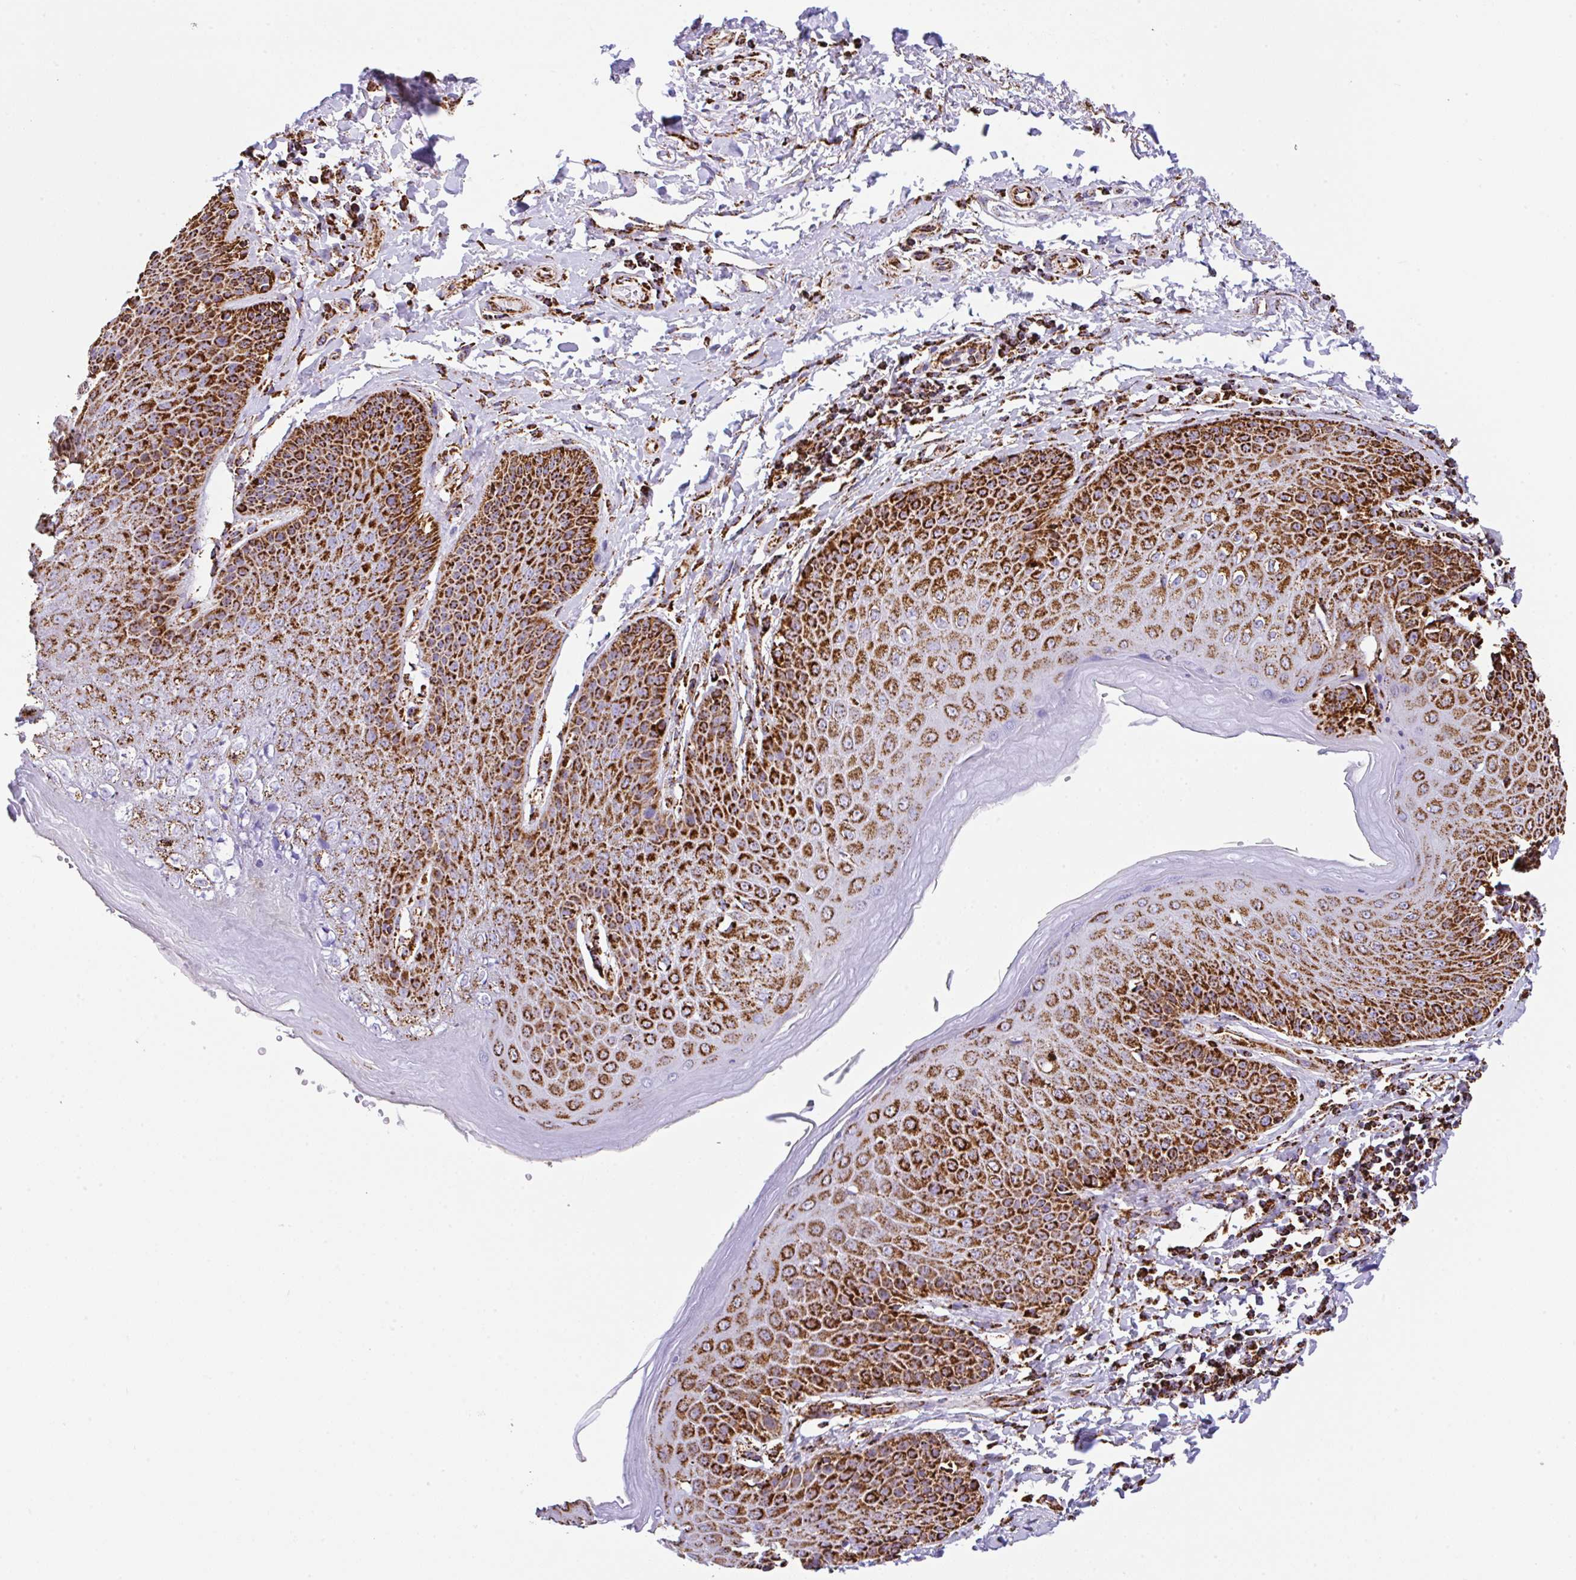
{"staining": {"intensity": "strong", "quantity": ">75%", "location": "cytoplasmic/membranous"}, "tissue": "skin", "cell_type": "Epidermal cells", "image_type": "normal", "snomed": [{"axis": "morphology", "description": "Normal tissue, NOS"}, {"axis": "topography", "description": "Peripheral nerve tissue"}], "caption": "This image displays immunohistochemistry staining of unremarkable human skin, with high strong cytoplasmic/membranous expression in about >75% of epidermal cells.", "gene": "ANKRD33B", "patient": {"sex": "male", "age": 51}}